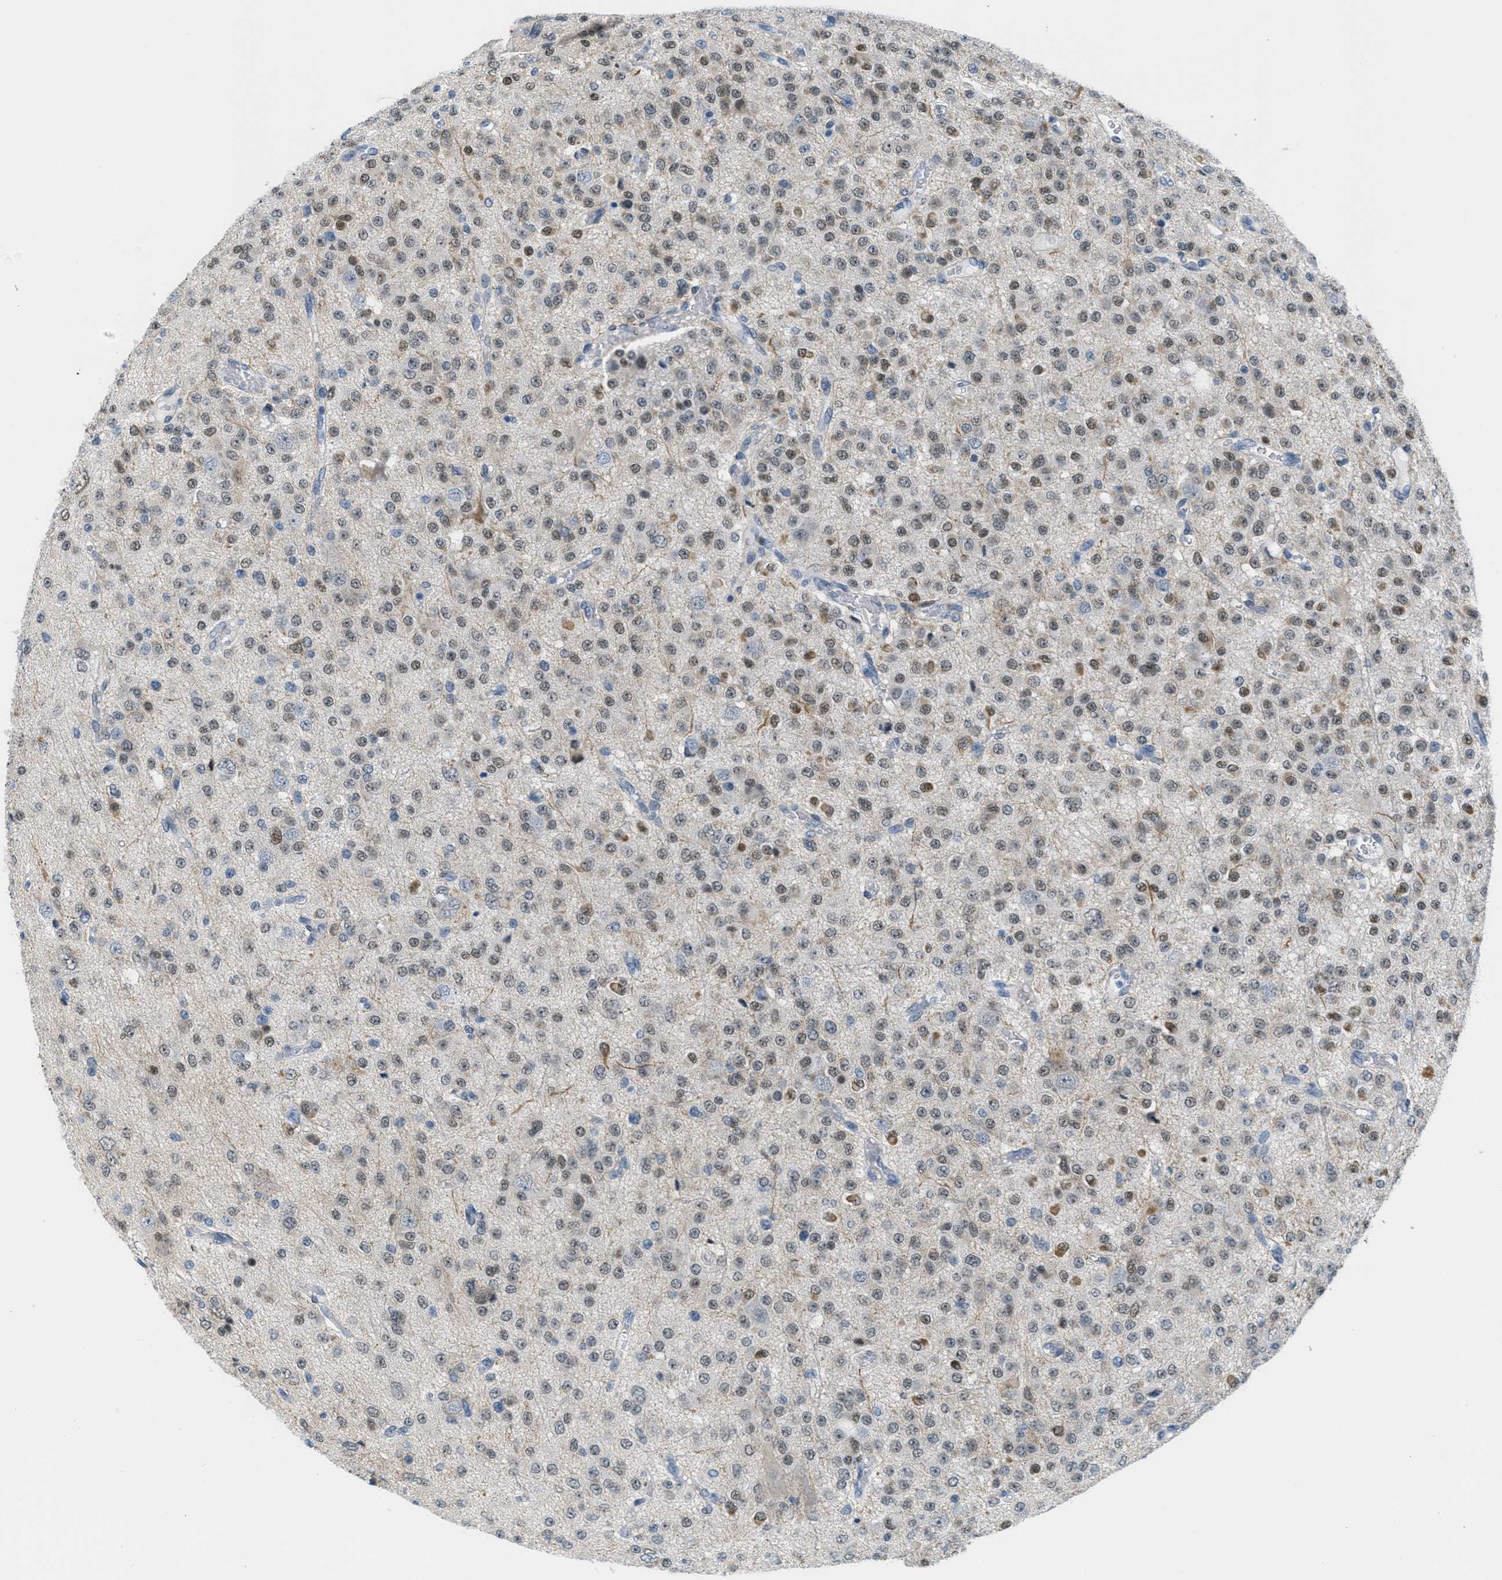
{"staining": {"intensity": "moderate", "quantity": "25%-75%", "location": "cytoplasmic/membranous"}, "tissue": "glioma", "cell_type": "Tumor cells", "image_type": "cancer", "snomed": [{"axis": "morphology", "description": "Glioma, malignant, Low grade"}, {"axis": "topography", "description": "Brain"}], "caption": "This is an image of immunohistochemistry (IHC) staining of malignant low-grade glioma, which shows moderate expression in the cytoplasmic/membranous of tumor cells.", "gene": "HS3ST2", "patient": {"sex": "male", "age": 38}}